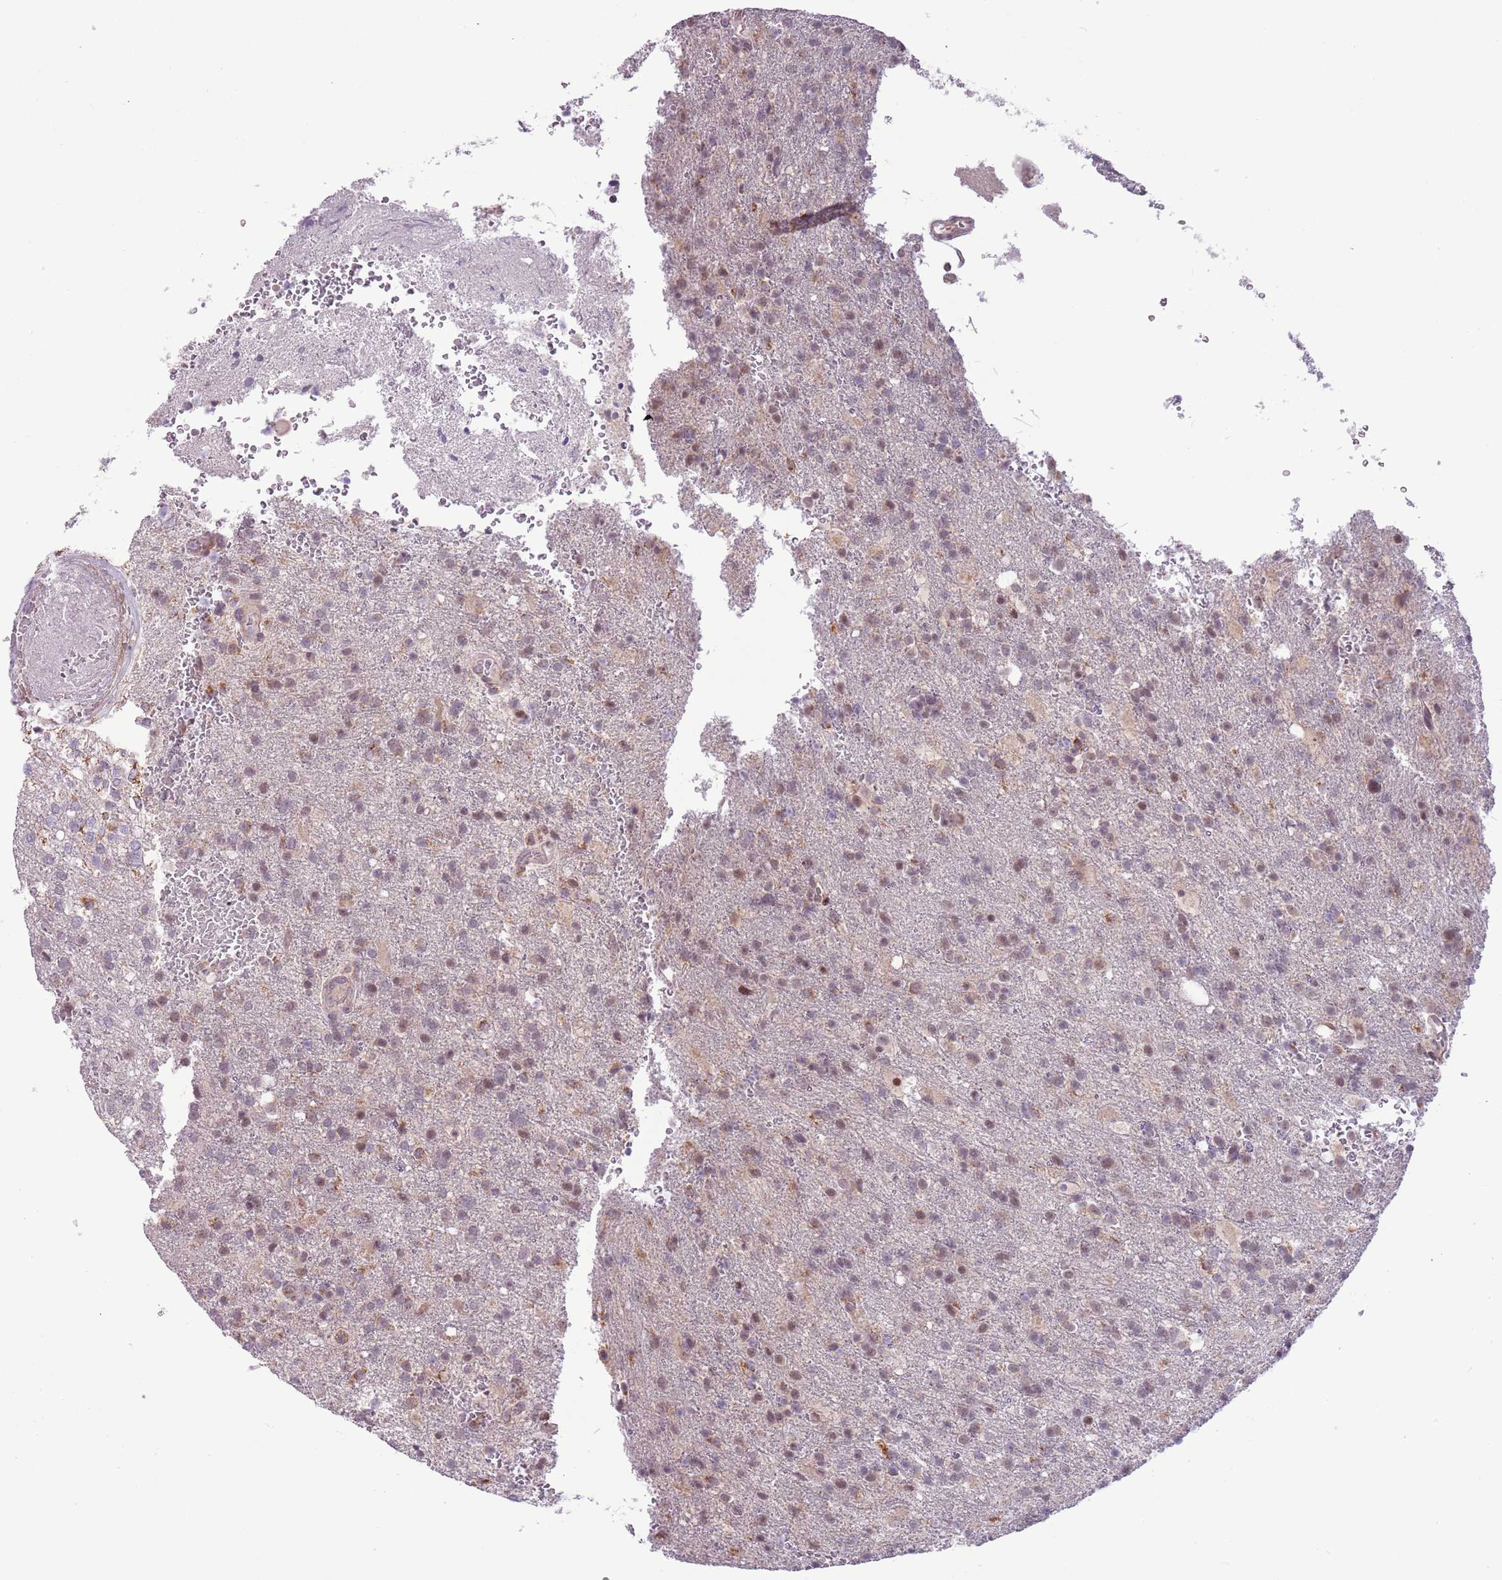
{"staining": {"intensity": "weak", "quantity": "25%-75%", "location": "cytoplasmic/membranous"}, "tissue": "glioma", "cell_type": "Tumor cells", "image_type": "cancer", "snomed": [{"axis": "morphology", "description": "Glioma, malignant, High grade"}, {"axis": "topography", "description": "Brain"}], "caption": "Immunohistochemistry (IHC) of glioma shows low levels of weak cytoplasmic/membranous staining in approximately 25%-75% of tumor cells.", "gene": "MLLT11", "patient": {"sex": "female", "age": 74}}